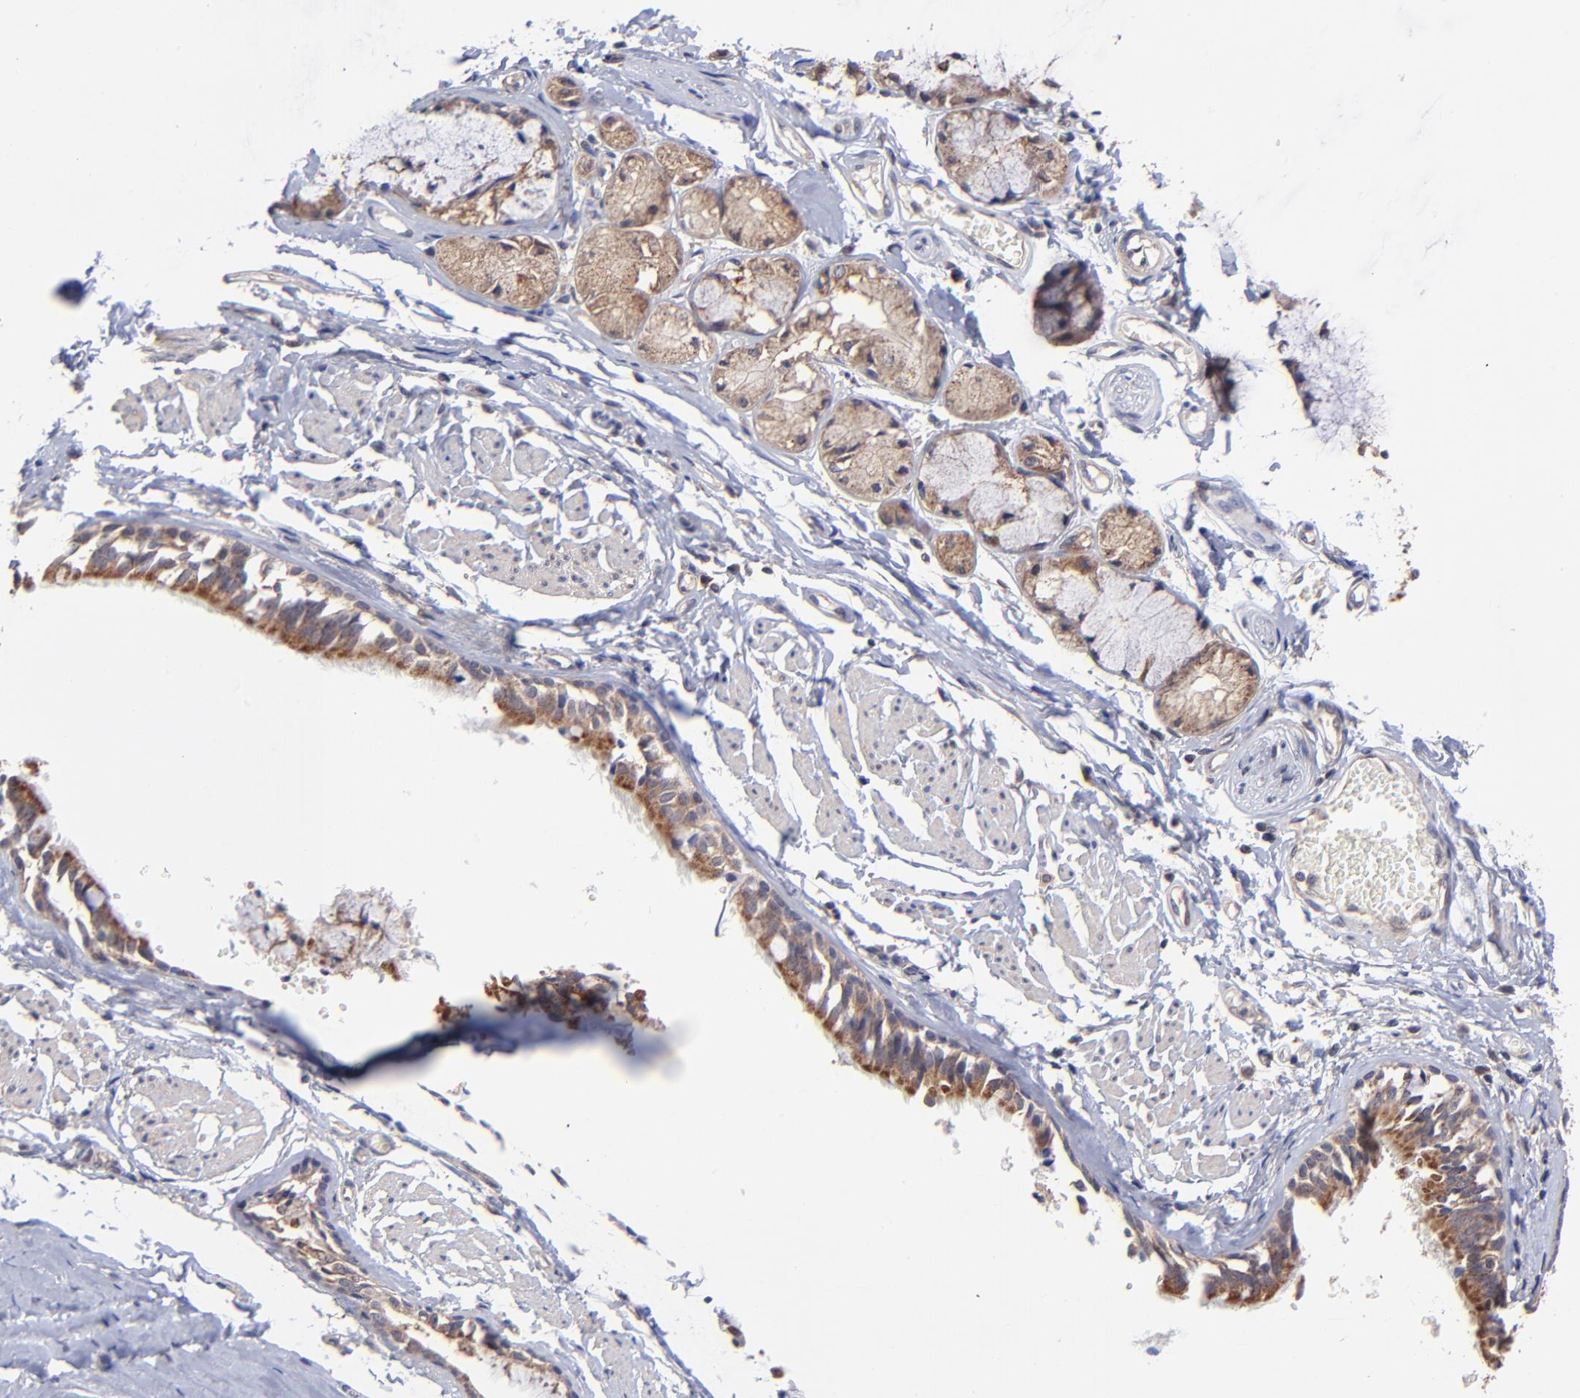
{"staining": {"intensity": "moderate", "quantity": ">75%", "location": "cytoplasmic/membranous"}, "tissue": "bronchus", "cell_type": "Respiratory epithelial cells", "image_type": "normal", "snomed": [{"axis": "morphology", "description": "Normal tissue, NOS"}, {"axis": "topography", "description": "Bronchus"}, {"axis": "topography", "description": "Lung"}], "caption": "IHC image of normal bronchus stained for a protein (brown), which reveals medium levels of moderate cytoplasmic/membranous staining in approximately >75% of respiratory epithelial cells.", "gene": "BAIAP2L2", "patient": {"sex": "female", "age": 56}}